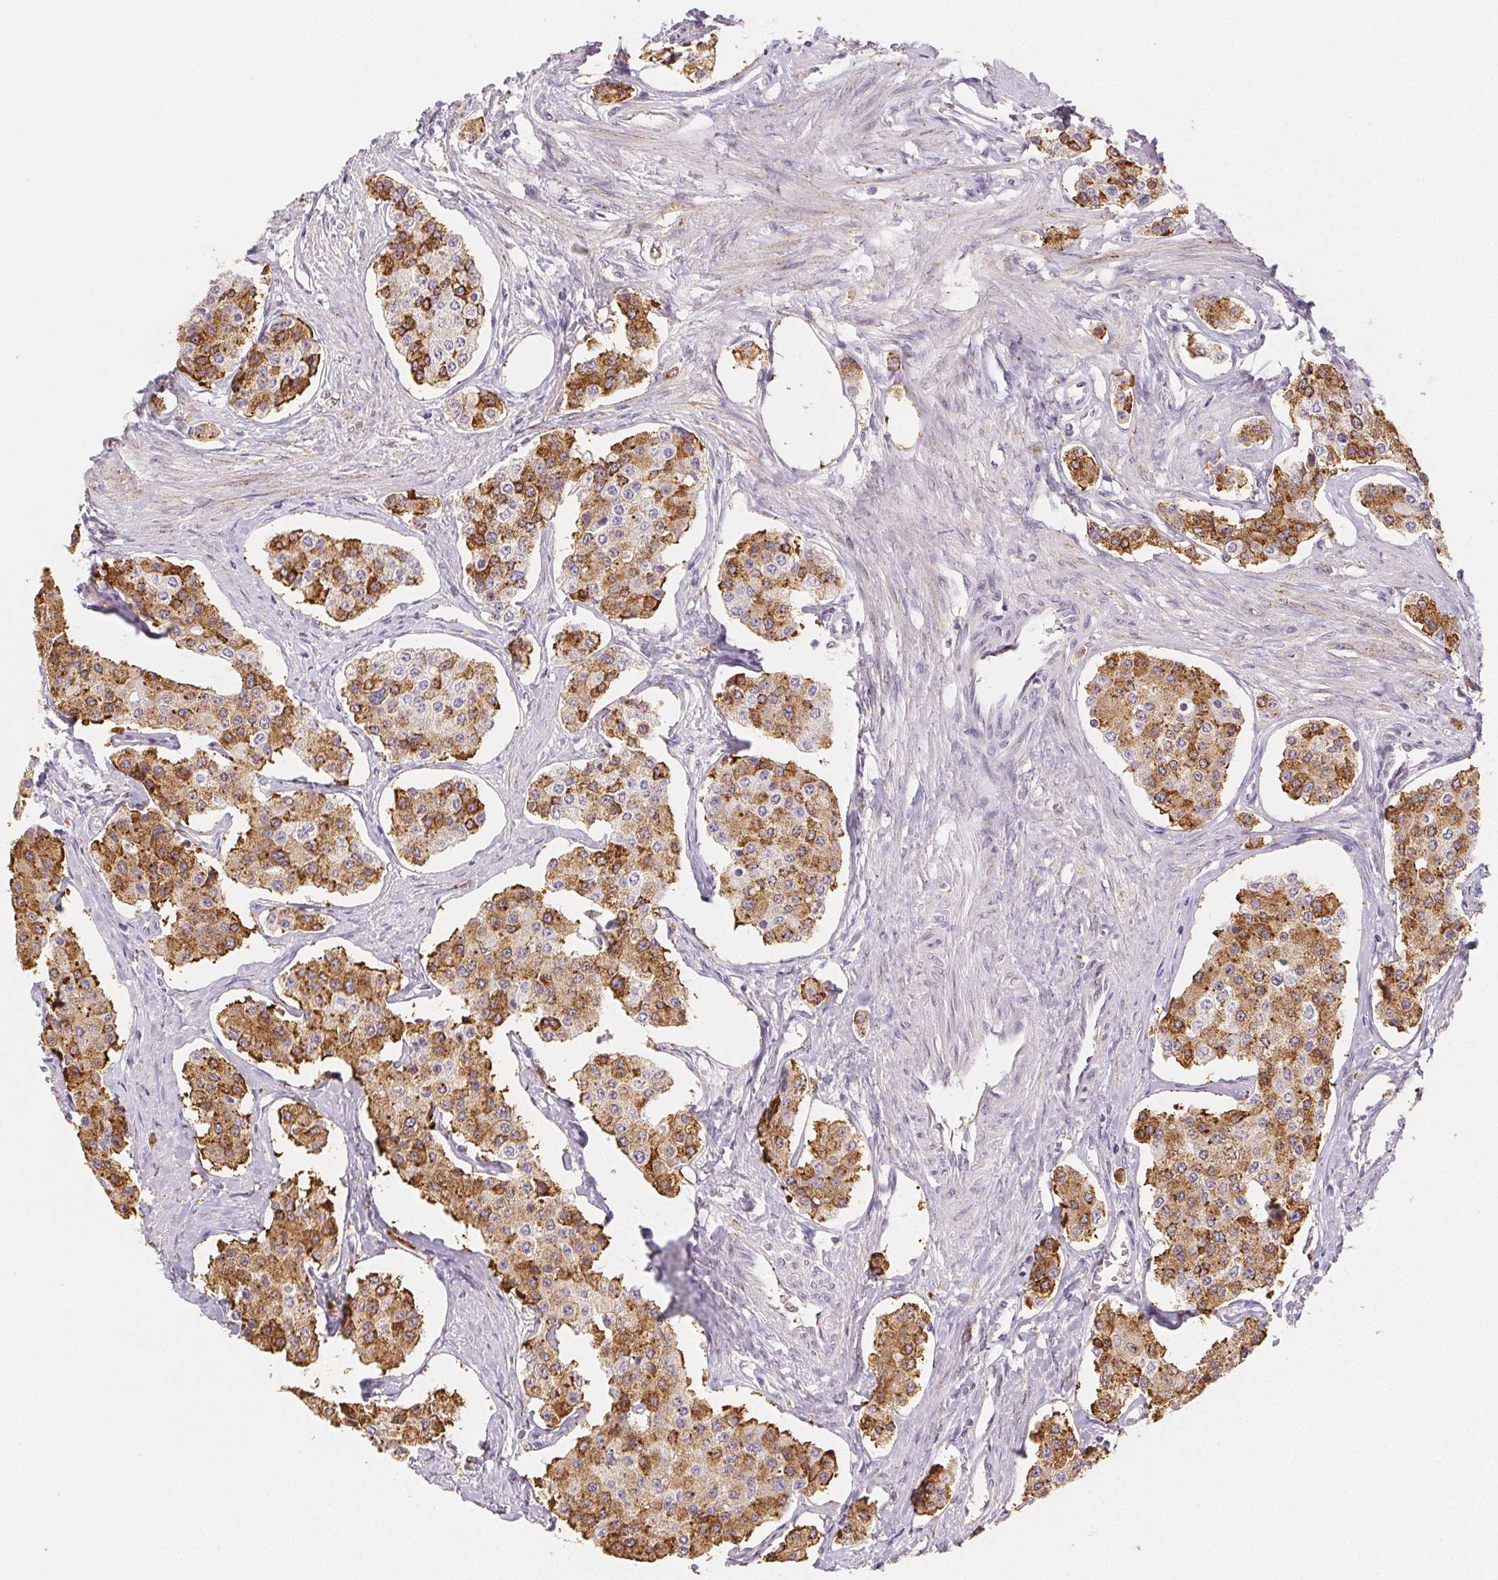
{"staining": {"intensity": "moderate", "quantity": ">75%", "location": "cytoplasmic/membranous"}, "tissue": "carcinoid", "cell_type": "Tumor cells", "image_type": "cancer", "snomed": [{"axis": "morphology", "description": "Carcinoid, malignant, NOS"}, {"axis": "topography", "description": "Small intestine"}], "caption": "Carcinoid (malignant) stained with a protein marker exhibits moderate staining in tumor cells.", "gene": "ACVR1B", "patient": {"sex": "female", "age": 65}}